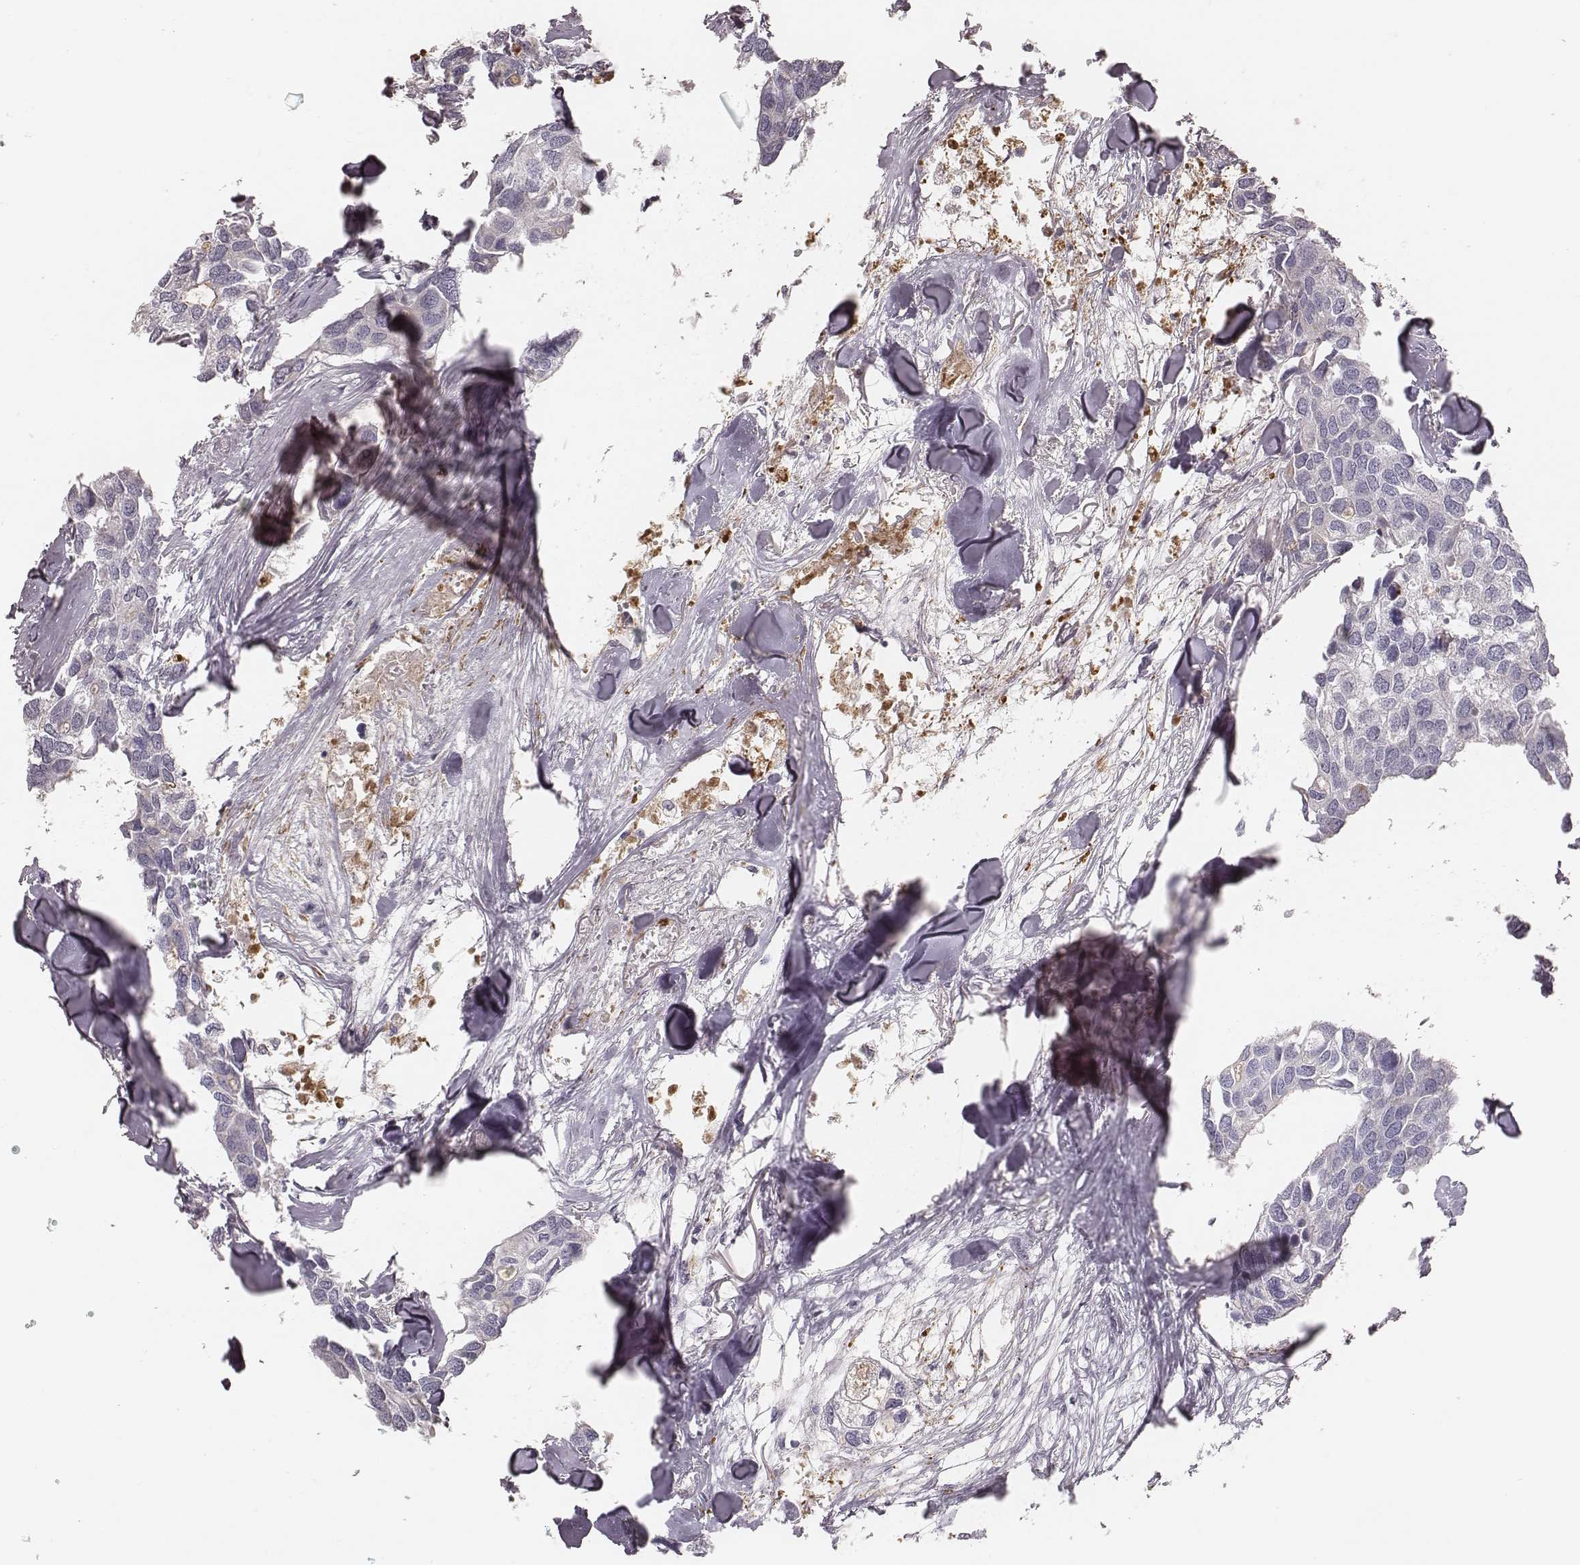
{"staining": {"intensity": "negative", "quantity": "none", "location": "none"}, "tissue": "breast cancer", "cell_type": "Tumor cells", "image_type": "cancer", "snomed": [{"axis": "morphology", "description": "Duct carcinoma"}, {"axis": "topography", "description": "Breast"}], "caption": "Immunohistochemistry (IHC) image of human infiltrating ductal carcinoma (breast) stained for a protein (brown), which reveals no staining in tumor cells. The staining is performed using DAB (3,3'-diaminobenzidine) brown chromogen with nuclei counter-stained in using hematoxylin.", "gene": "ABCA7", "patient": {"sex": "female", "age": 83}}